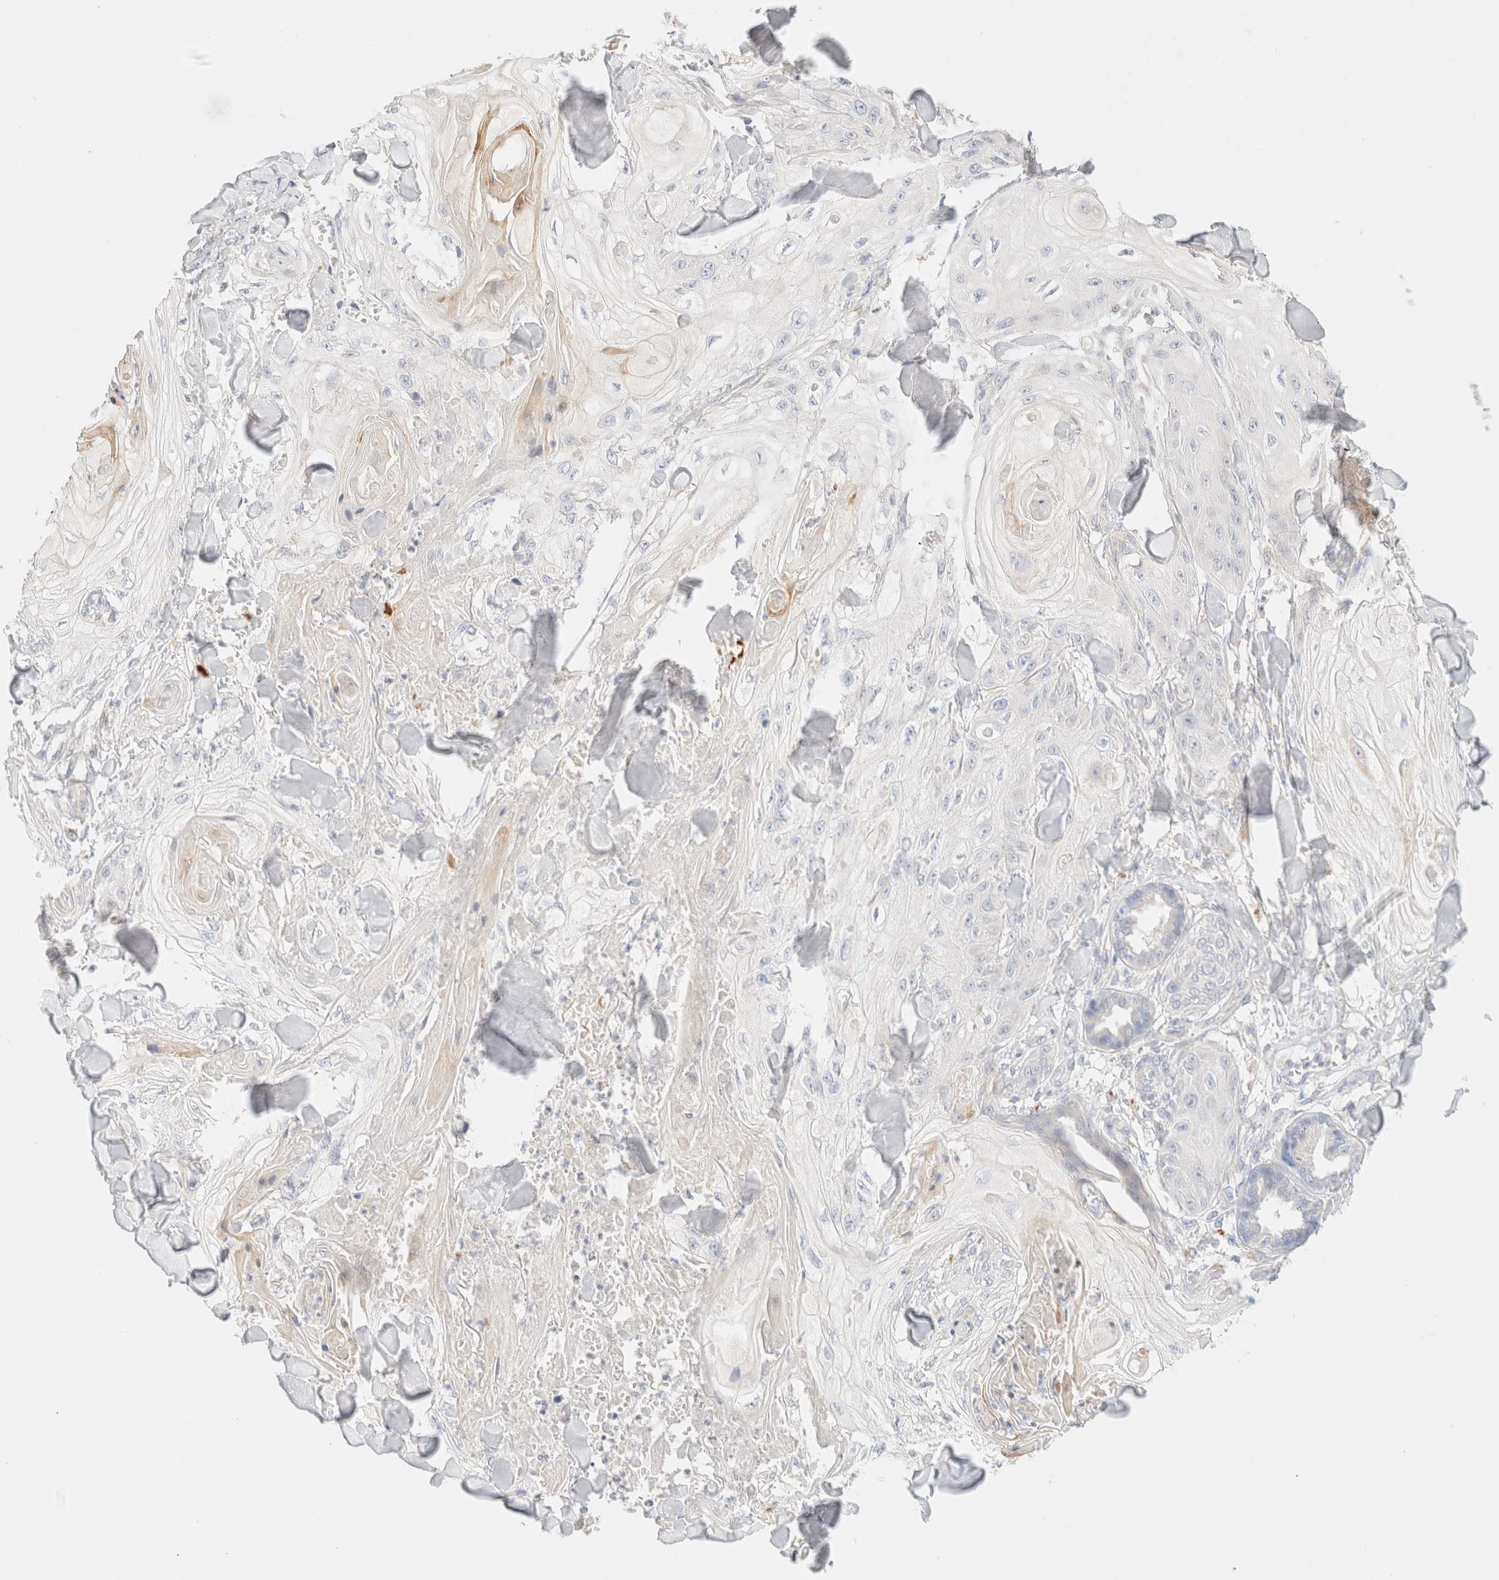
{"staining": {"intensity": "negative", "quantity": "none", "location": "none"}, "tissue": "skin cancer", "cell_type": "Tumor cells", "image_type": "cancer", "snomed": [{"axis": "morphology", "description": "Squamous cell carcinoma, NOS"}, {"axis": "topography", "description": "Skin"}], "caption": "Immunohistochemistry (IHC) photomicrograph of neoplastic tissue: human squamous cell carcinoma (skin) stained with DAB (3,3'-diaminobenzidine) shows no significant protein expression in tumor cells. (DAB (3,3'-diaminobenzidine) immunohistochemistry with hematoxylin counter stain).", "gene": "SARM1", "patient": {"sex": "male", "age": 74}}